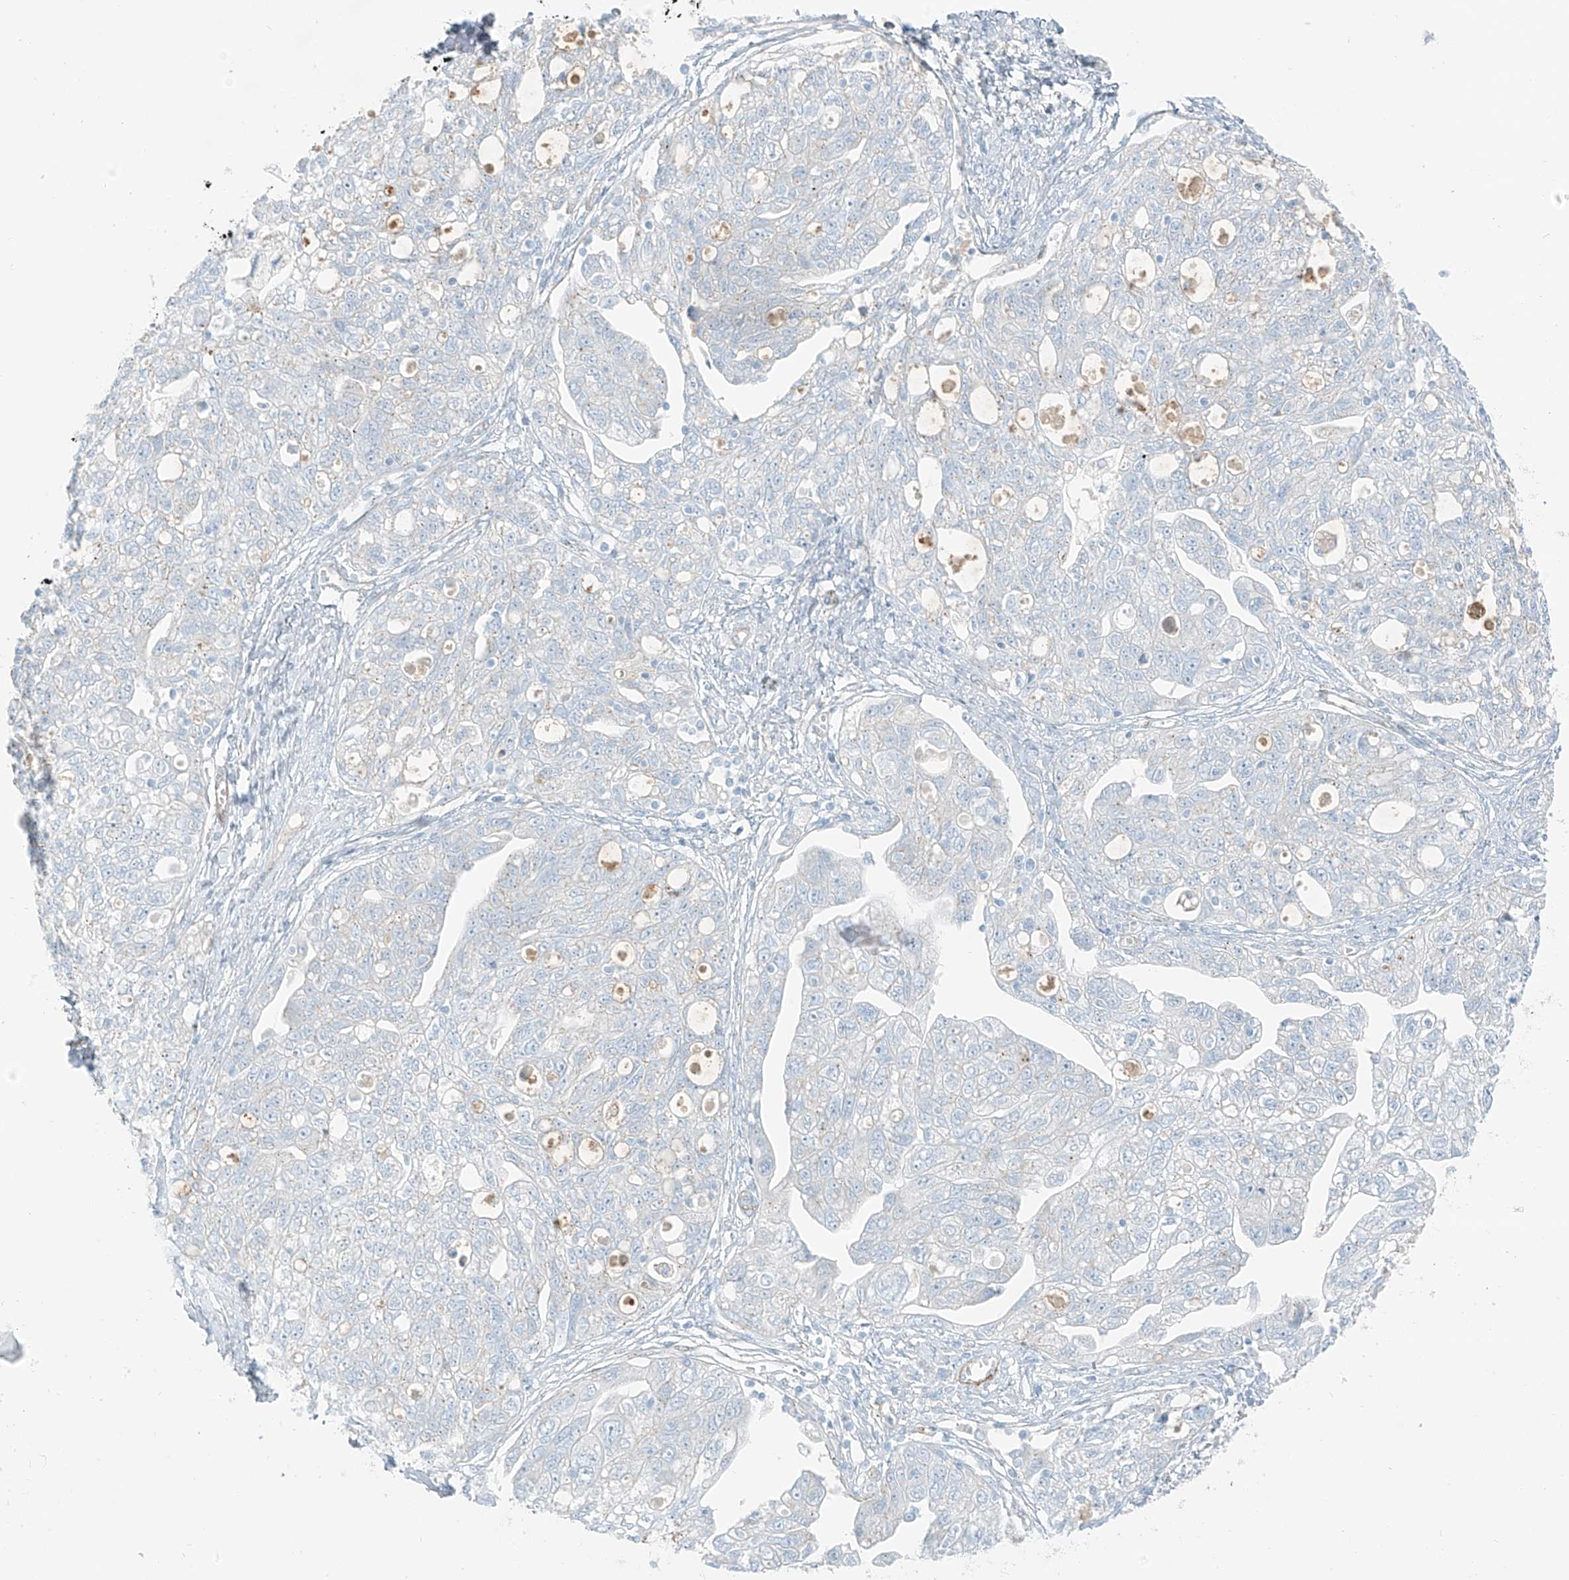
{"staining": {"intensity": "negative", "quantity": "none", "location": "none"}, "tissue": "ovarian cancer", "cell_type": "Tumor cells", "image_type": "cancer", "snomed": [{"axis": "morphology", "description": "Carcinoma, NOS"}, {"axis": "morphology", "description": "Cystadenocarcinoma, serous, NOS"}, {"axis": "topography", "description": "Ovary"}], "caption": "The immunohistochemistry (IHC) photomicrograph has no significant expression in tumor cells of ovarian cancer tissue.", "gene": "SMCP", "patient": {"sex": "female", "age": 69}}